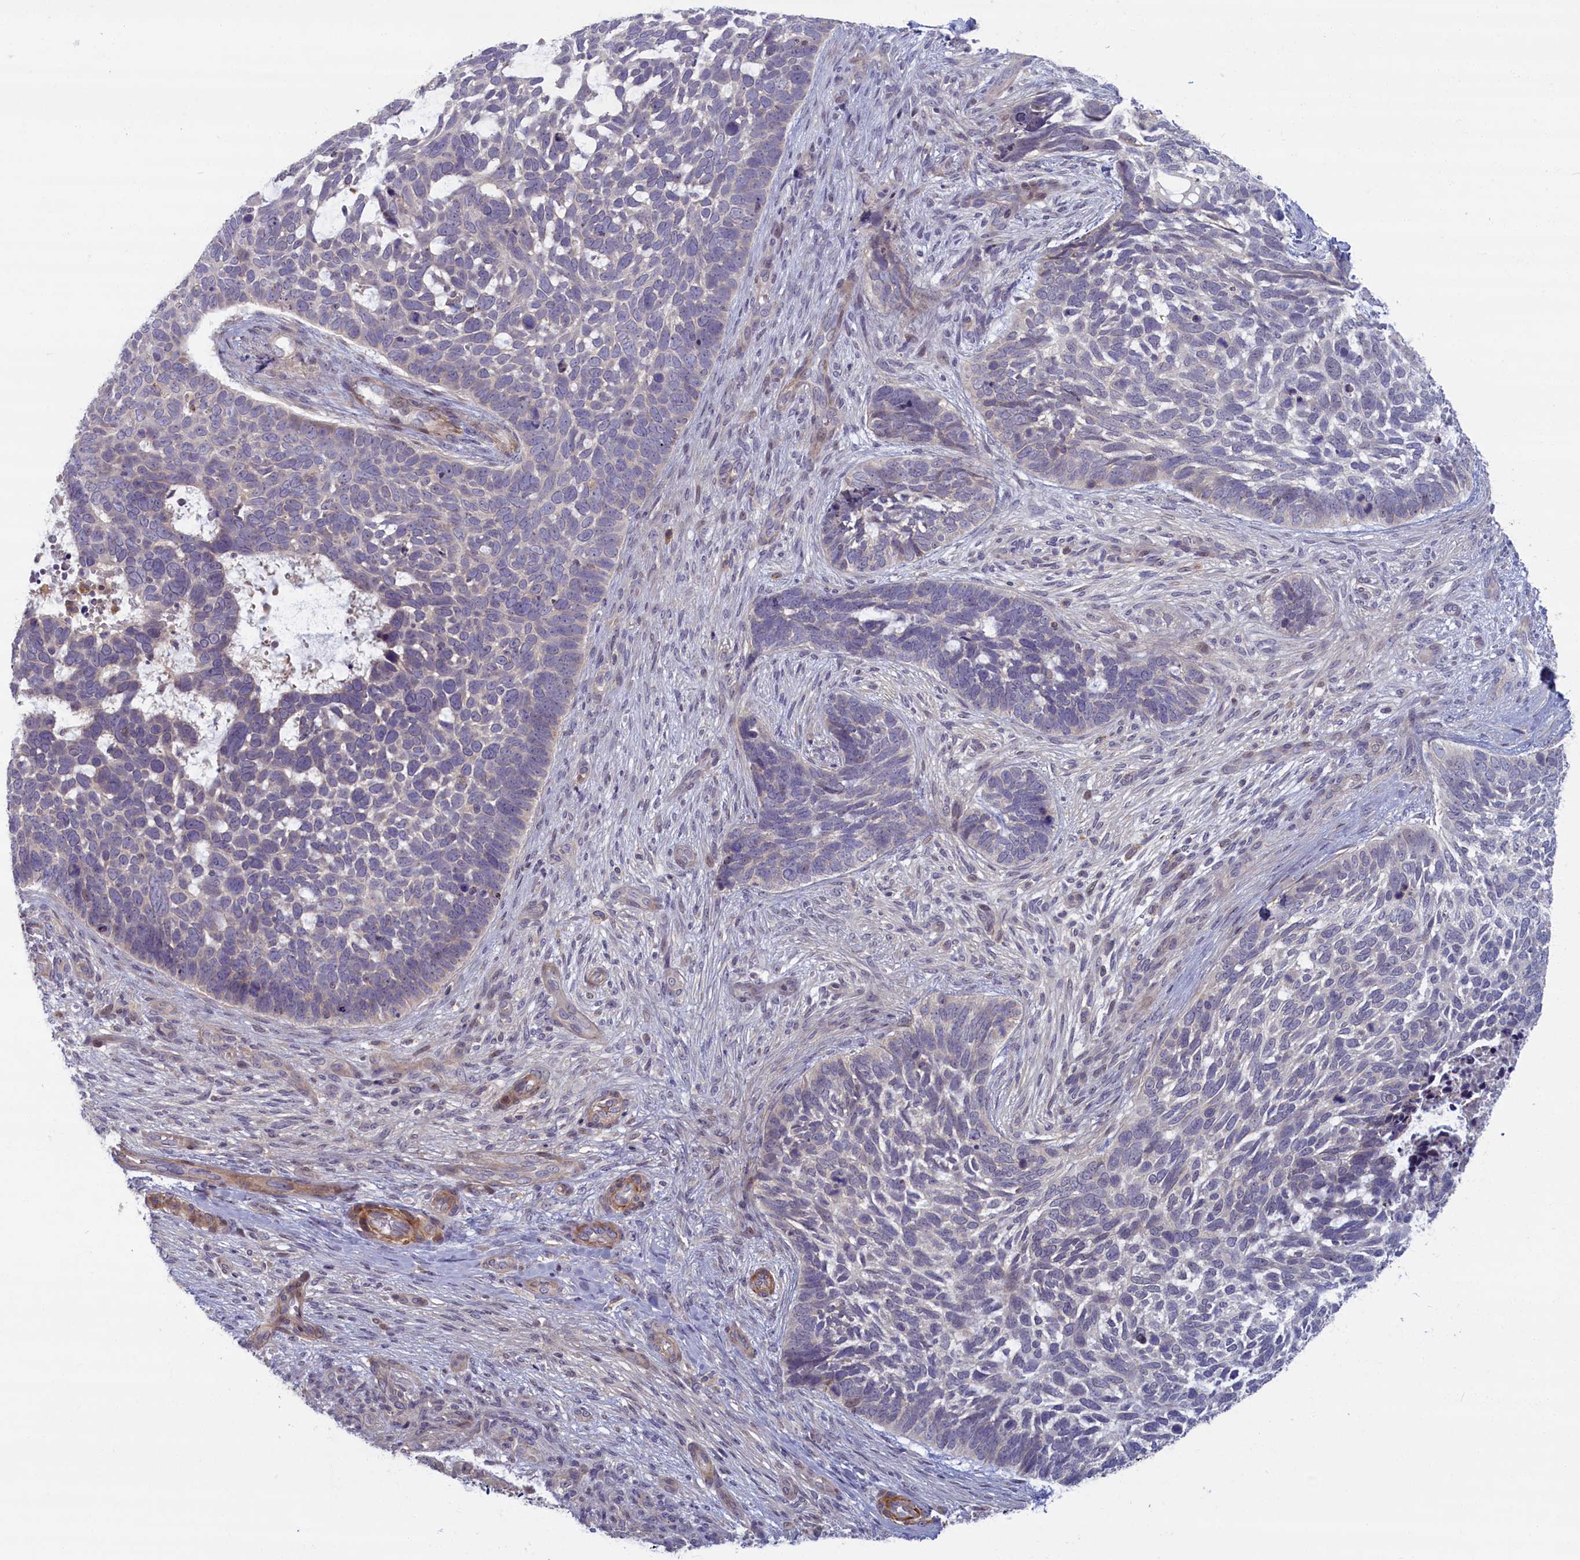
{"staining": {"intensity": "weak", "quantity": "<25%", "location": "cytoplasmic/membranous"}, "tissue": "skin cancer", "cell_type": "Tumor cells", "image_type": "cancer", "snomed": [{"axis": "morphology", "description": "Basal cell carcinoma"}, {"axis": "topography", "description": "Skin"}], "caption": "This is a photomicrograph of immunohistochemistry staining of basal cell carcinoma (skin), which shows no staining in tumor cells. (DAB (3,3'-diaminobenzidine) immunohistochemistry with hematoxylin counter stain).", "gene": "TRPM4", "patient": {"sex": "male", "age": 88}}